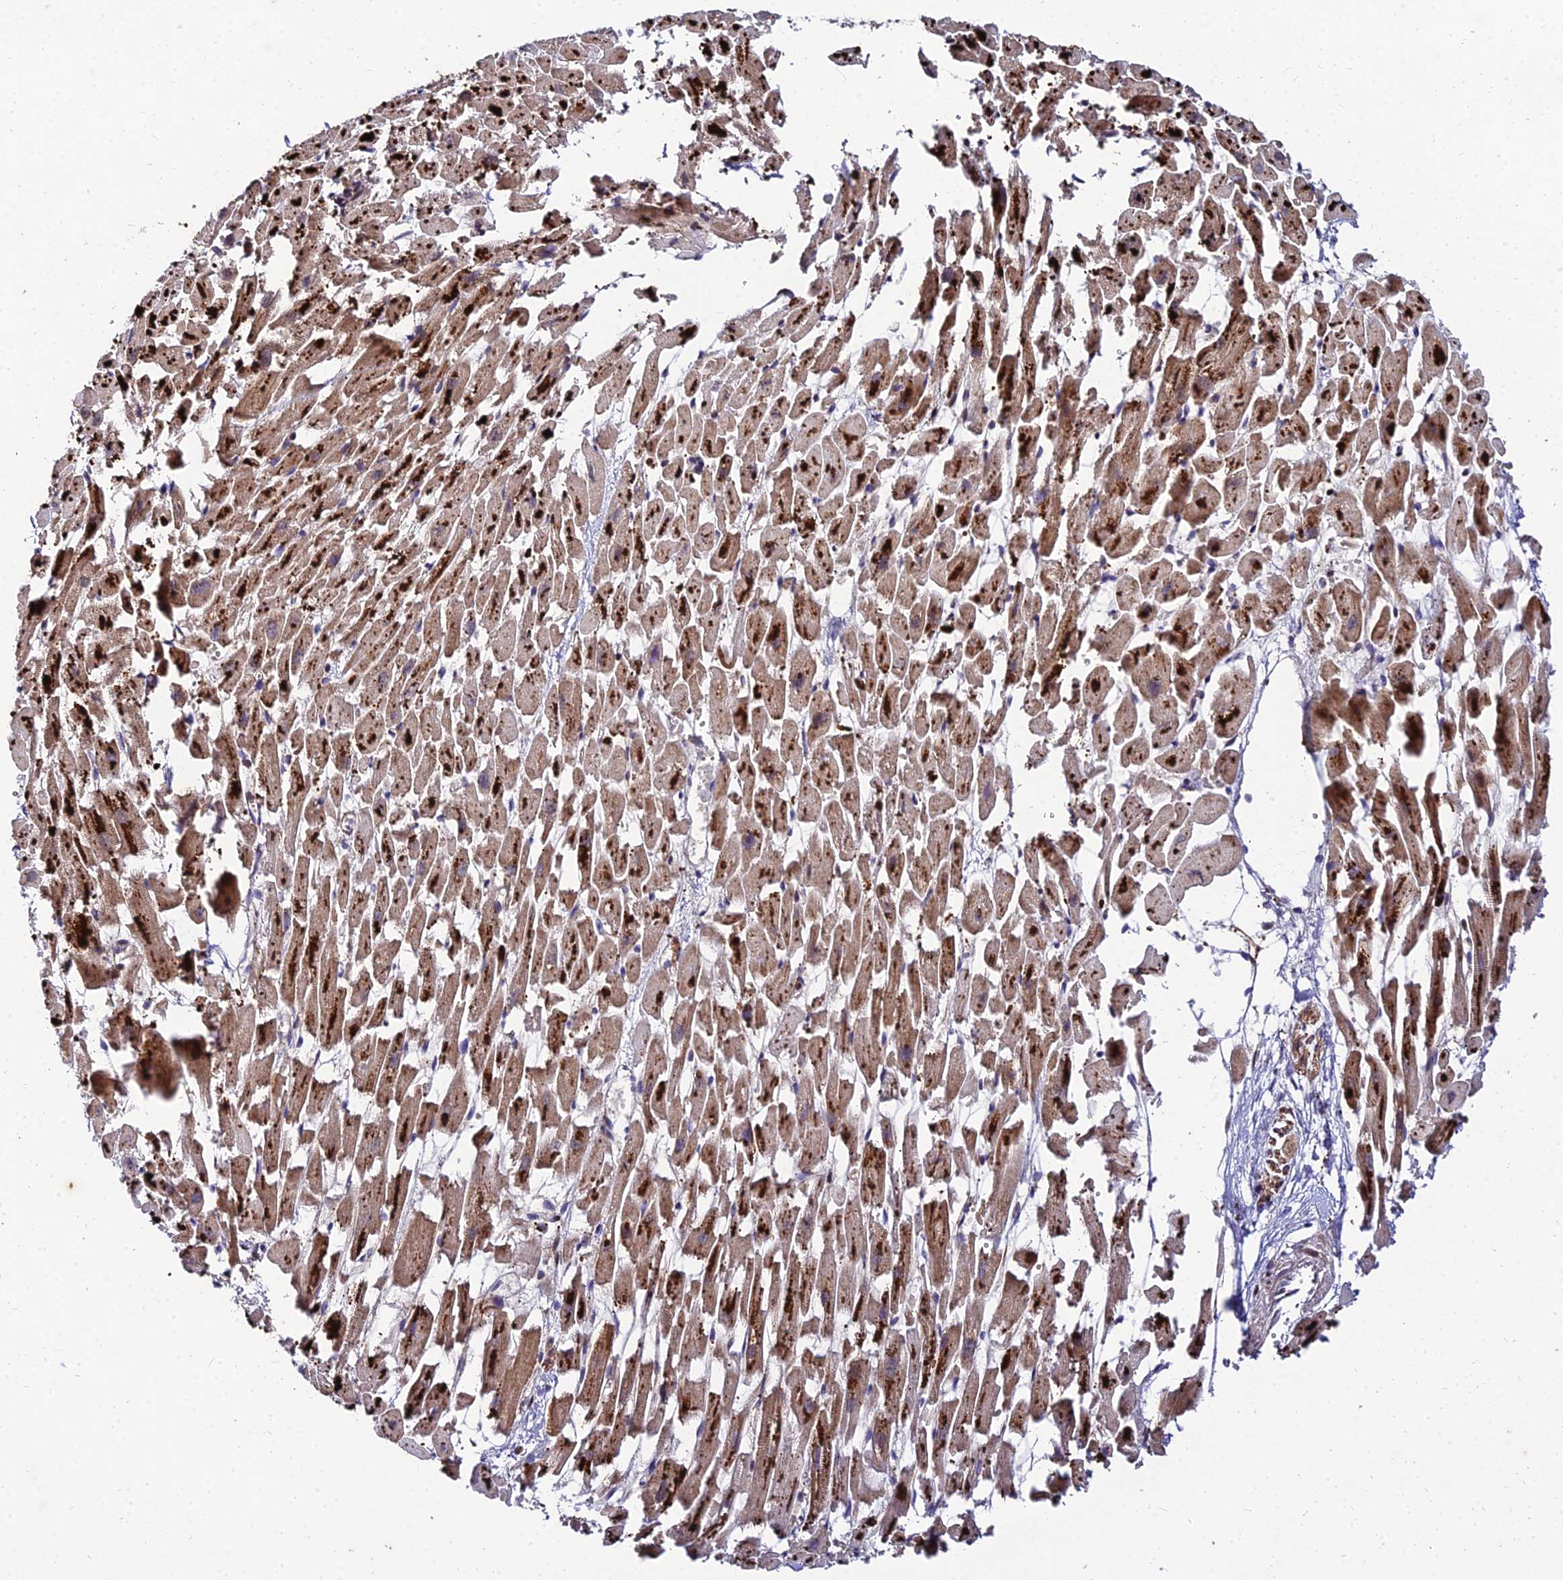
{"staining": {"intensity": "moderate", "quantity": ">75%", "location": "cytoplasmic/membranous"}, "tissue": "heart muscle", "cell_type": "Cardiomyocytes", "image_type": "normal", "snomed": [{"axis": "morphology", "description": "Normal tissue, NOS"}, {"axis": "topography", "description": "Heart"}], "caption": "The histopathology image displays immunohistochemical staining of unremarkable heart muscle. There is moderate cytoplasmic/membranous expression is present in approximately >75% of cardiomyocytes.", "gene": "MKKS", "patient": {"sex": "female", "age": 64}}